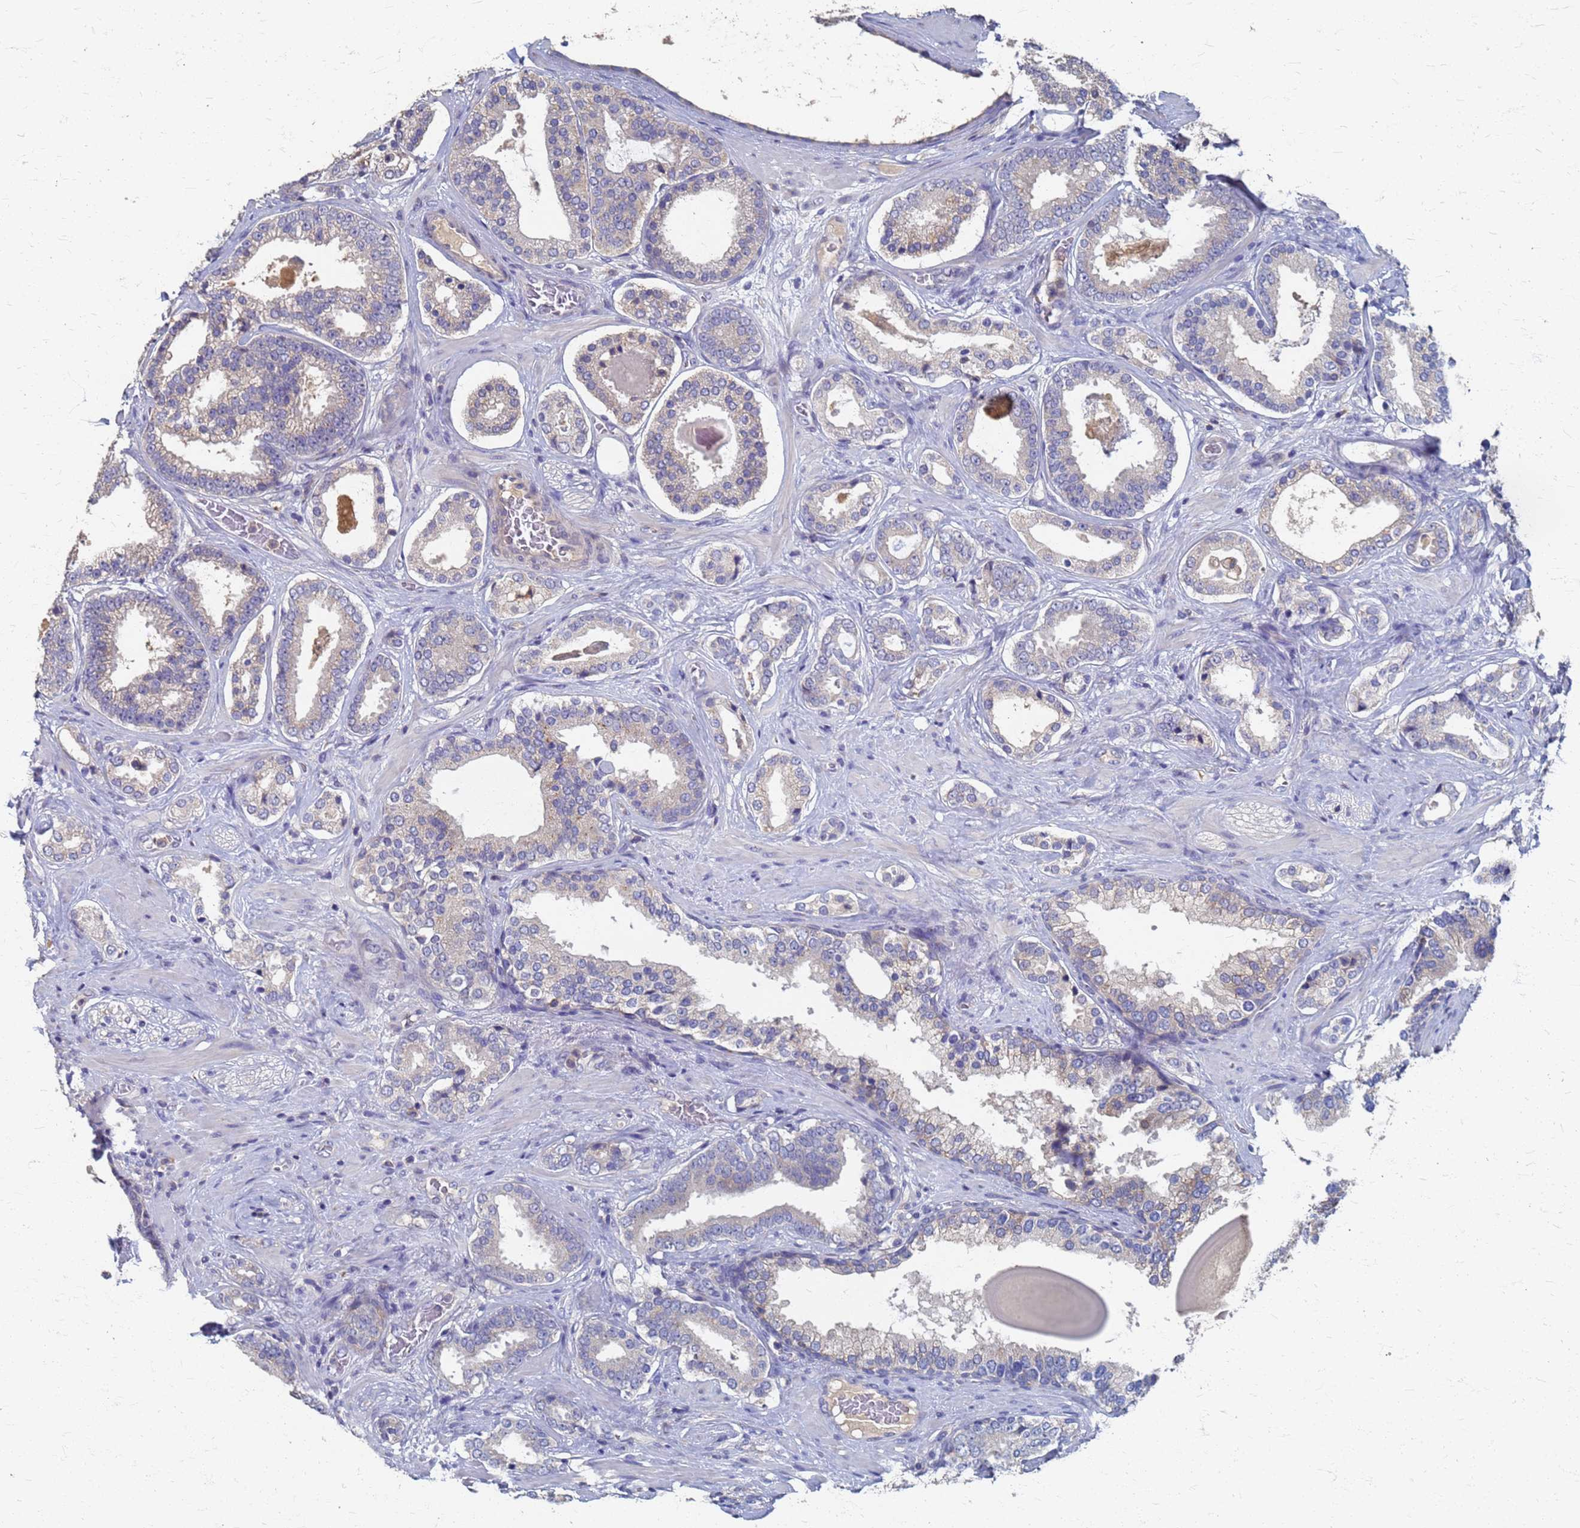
{"staining": {"intensity": "negative", "quantity": "none", "location": "none"}, "tissue": "prostate cancer", "cell_type": "Tumor cells", "image_type": "cancer", "snomed": [{"axis": "morphology", "description": "Adenocarcinoma, High grade"}, {"axis": "topography", "description": "Prostate"}], "caption": "Image shows no significant protein expression in tumor cells of prostate high-grade adenocarcinoma.", "gene": "KRCC1", "patient": {"sex": "male", "age": 60}}